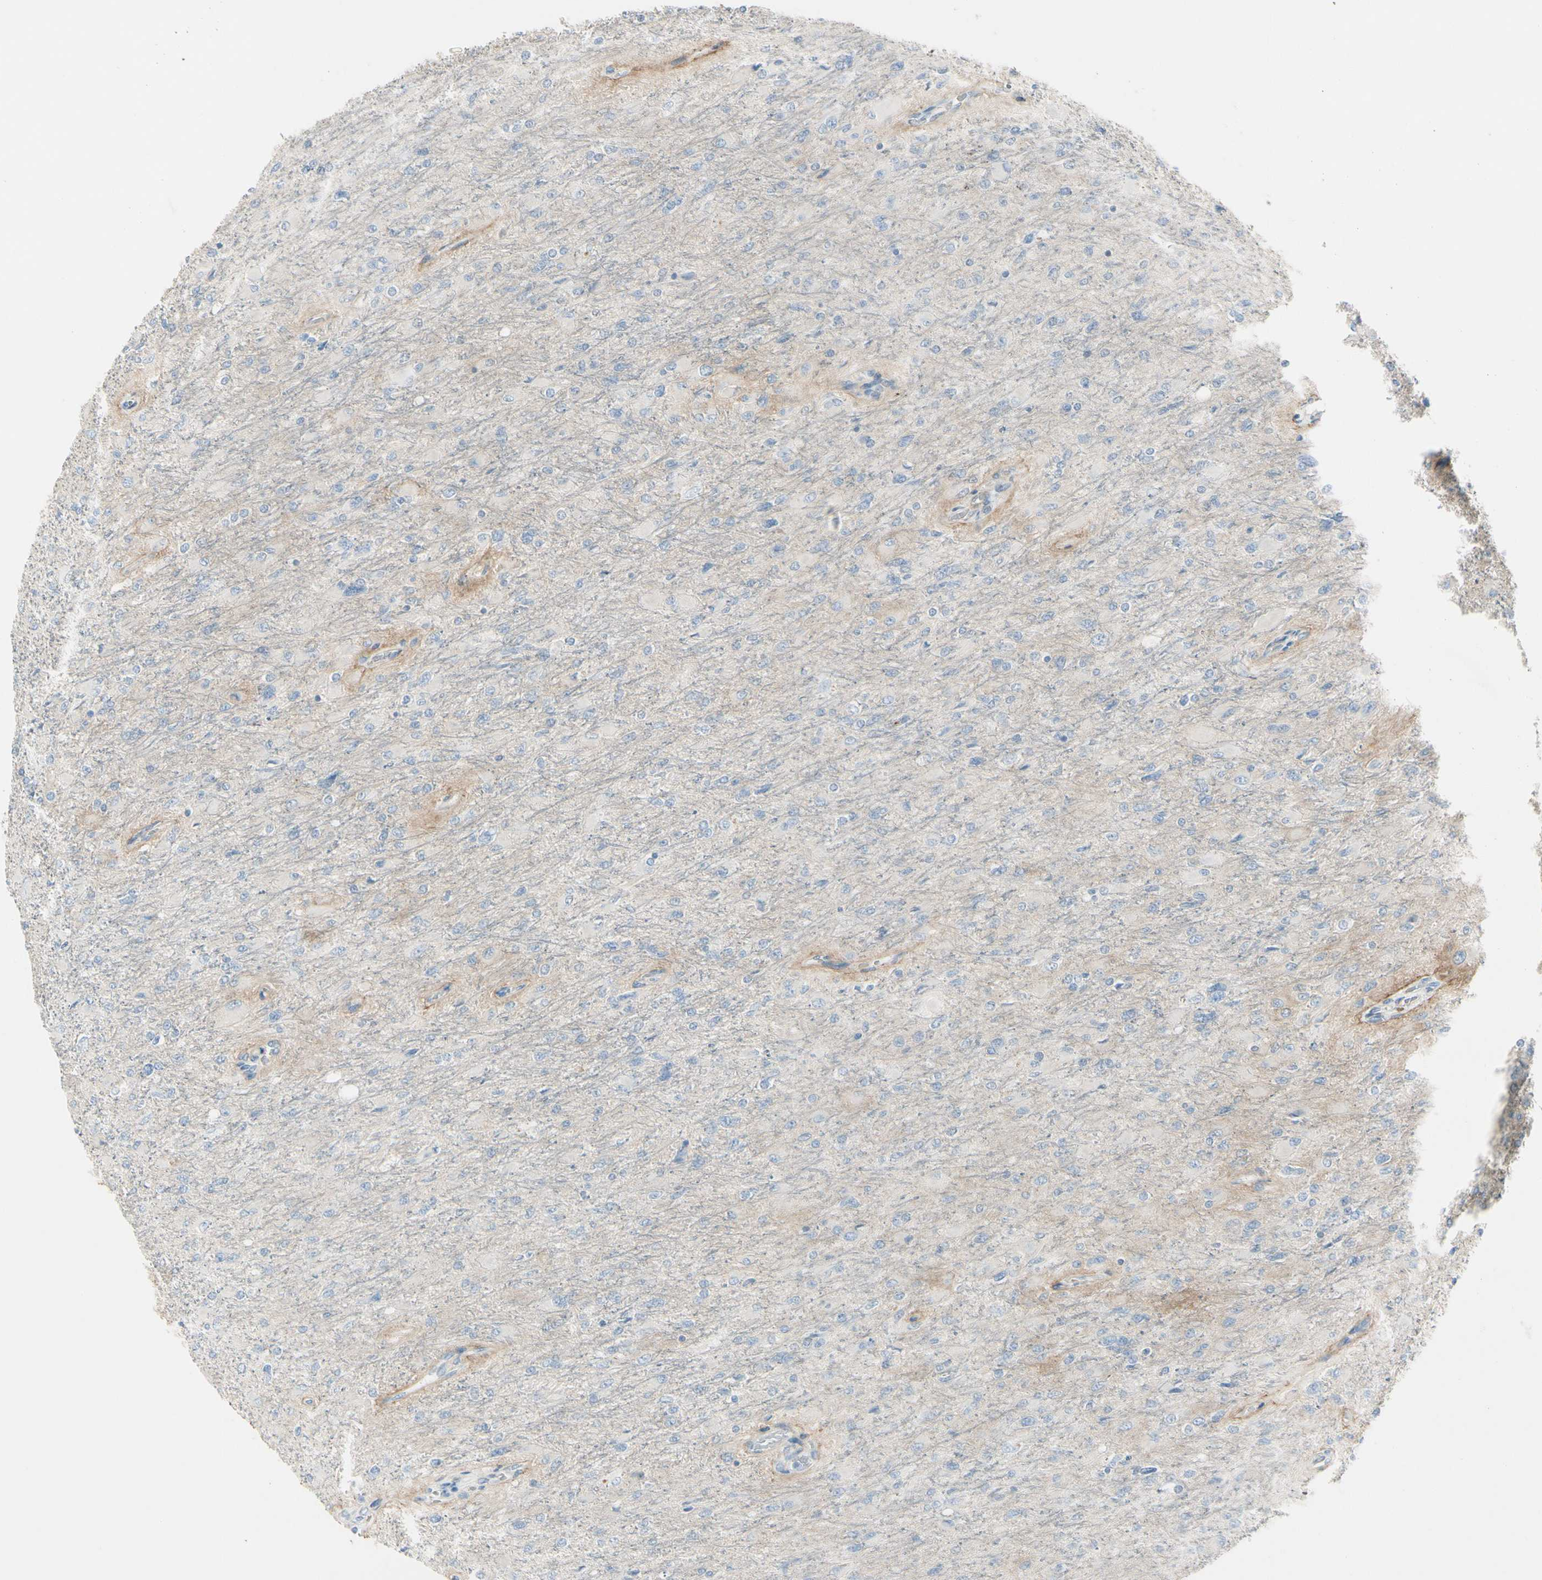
{"staining": {"intensity": "weak", "quantity": "<25%", "location": "cytoplasmic/membranous"}, "tissue": "glioma", "cell_type": "Tumor cells", "image_type": "cancer", "snomed": [{"axis": "morphology", "description": "Glioma, malignant, High grade"}, {"axis": "topography", "description": "Cerebral cortex"}], "caption": "A high-resolution histopathology image shows IHC staining of glioma, which demonstrates no significant expression in tumor cells. (Immunohistochemistry, brightfield microscopy, high magnification).", "gene": "ITGA3", "patient": {"sex": "female", "age": 36}}